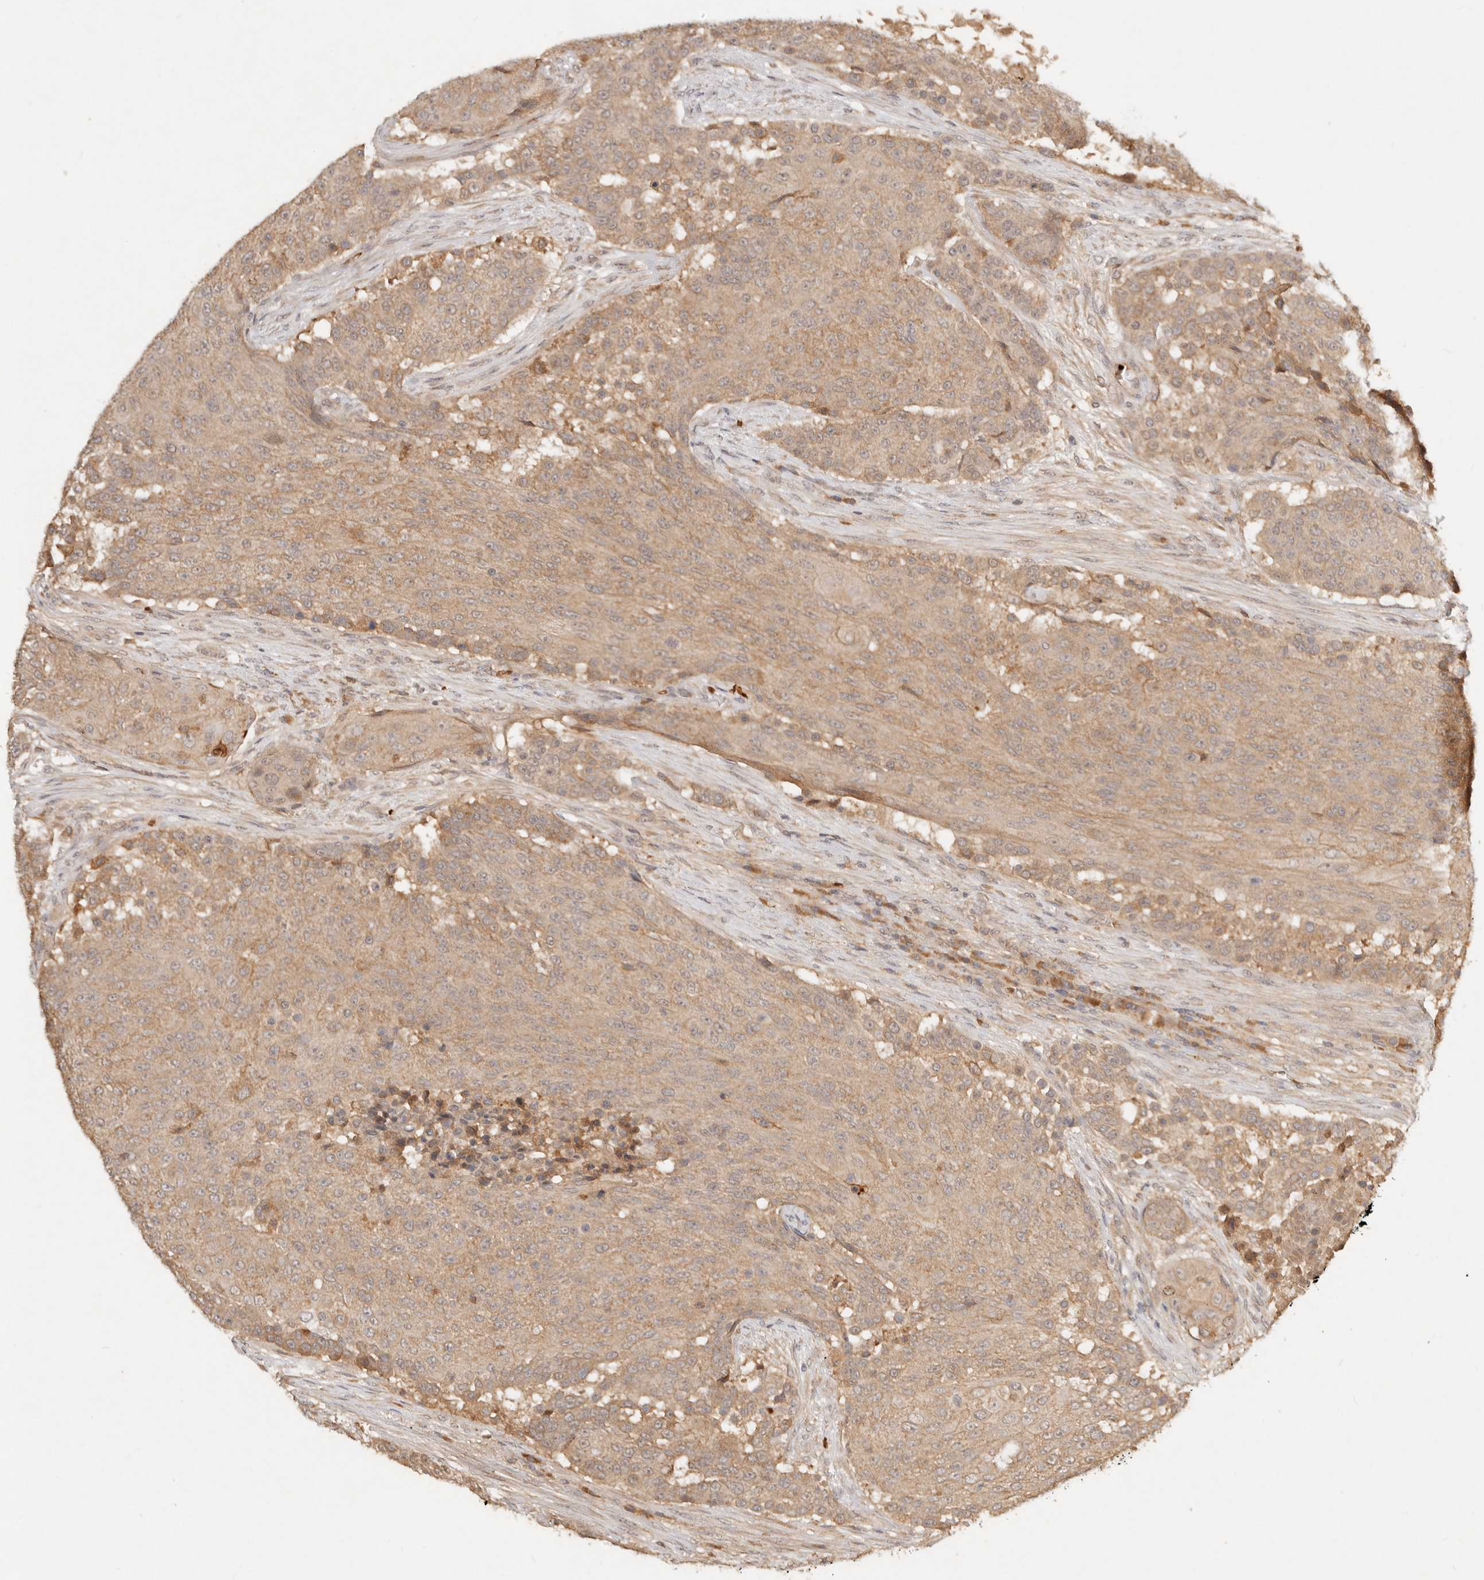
{"staining": {"intensity": "moderate", "quantity": ">75%", "location": "cytoplasmic/membranous"}, "tissue": "urothelial cancer", "cell_type": "Tumor cells", "image_type": "cancer", "snomed": [{"axis": "morphology", "description": "Urothelial carcinoma, High grade"}, {"axis": "topography", "description": "Urinary bladder"}], "caption": "Protein analysis of high-grade urothelial carcinoma tissue displays moderate cytoplasmic/membranous staining in about >75% of tumor cells.", "gene": "FREM2", "patient": {"sex": "female", "age": 63}}